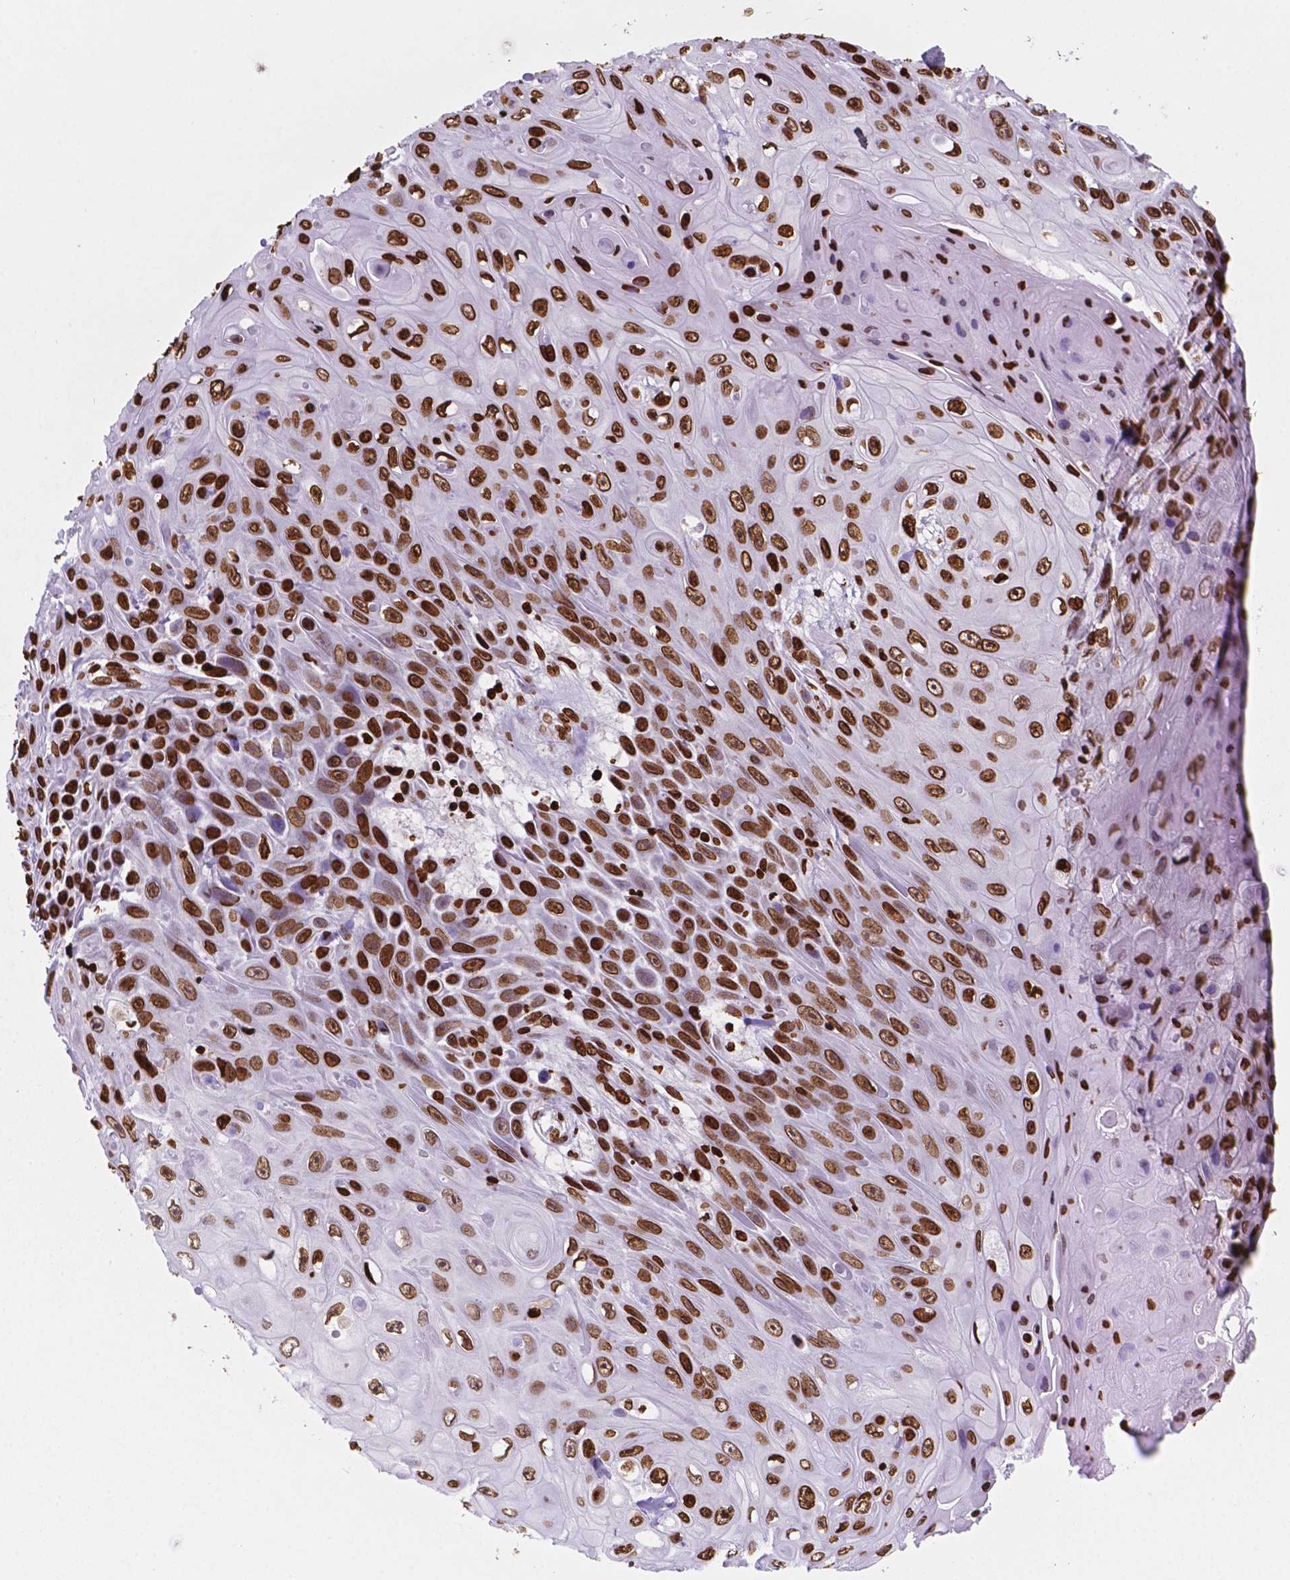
{"staining": {"intensity": "strong", "quantity": ">75%", "location": "nuclear"}, "tissue": "skin cancer", "cell_type": "Tumor cells", "image_type": "cancer", "snomed": [{"axis": "morphology", "description": "Squamous cell carcinoma, NOS"}, {"axis": "topography", "description": "Skin"}], "caption": "Protein expression analysis of human skin cancer (squamous cell carcinoma) reveals strong nuclear staining in approximately >75% of tumor cells. The protein is stained brown, and the nuclei are stained in blue (DAB IHC with brightfield microscopy, high magnification).", "gene": "CBY3", "patient": {"sex": "male", "age": 82}}